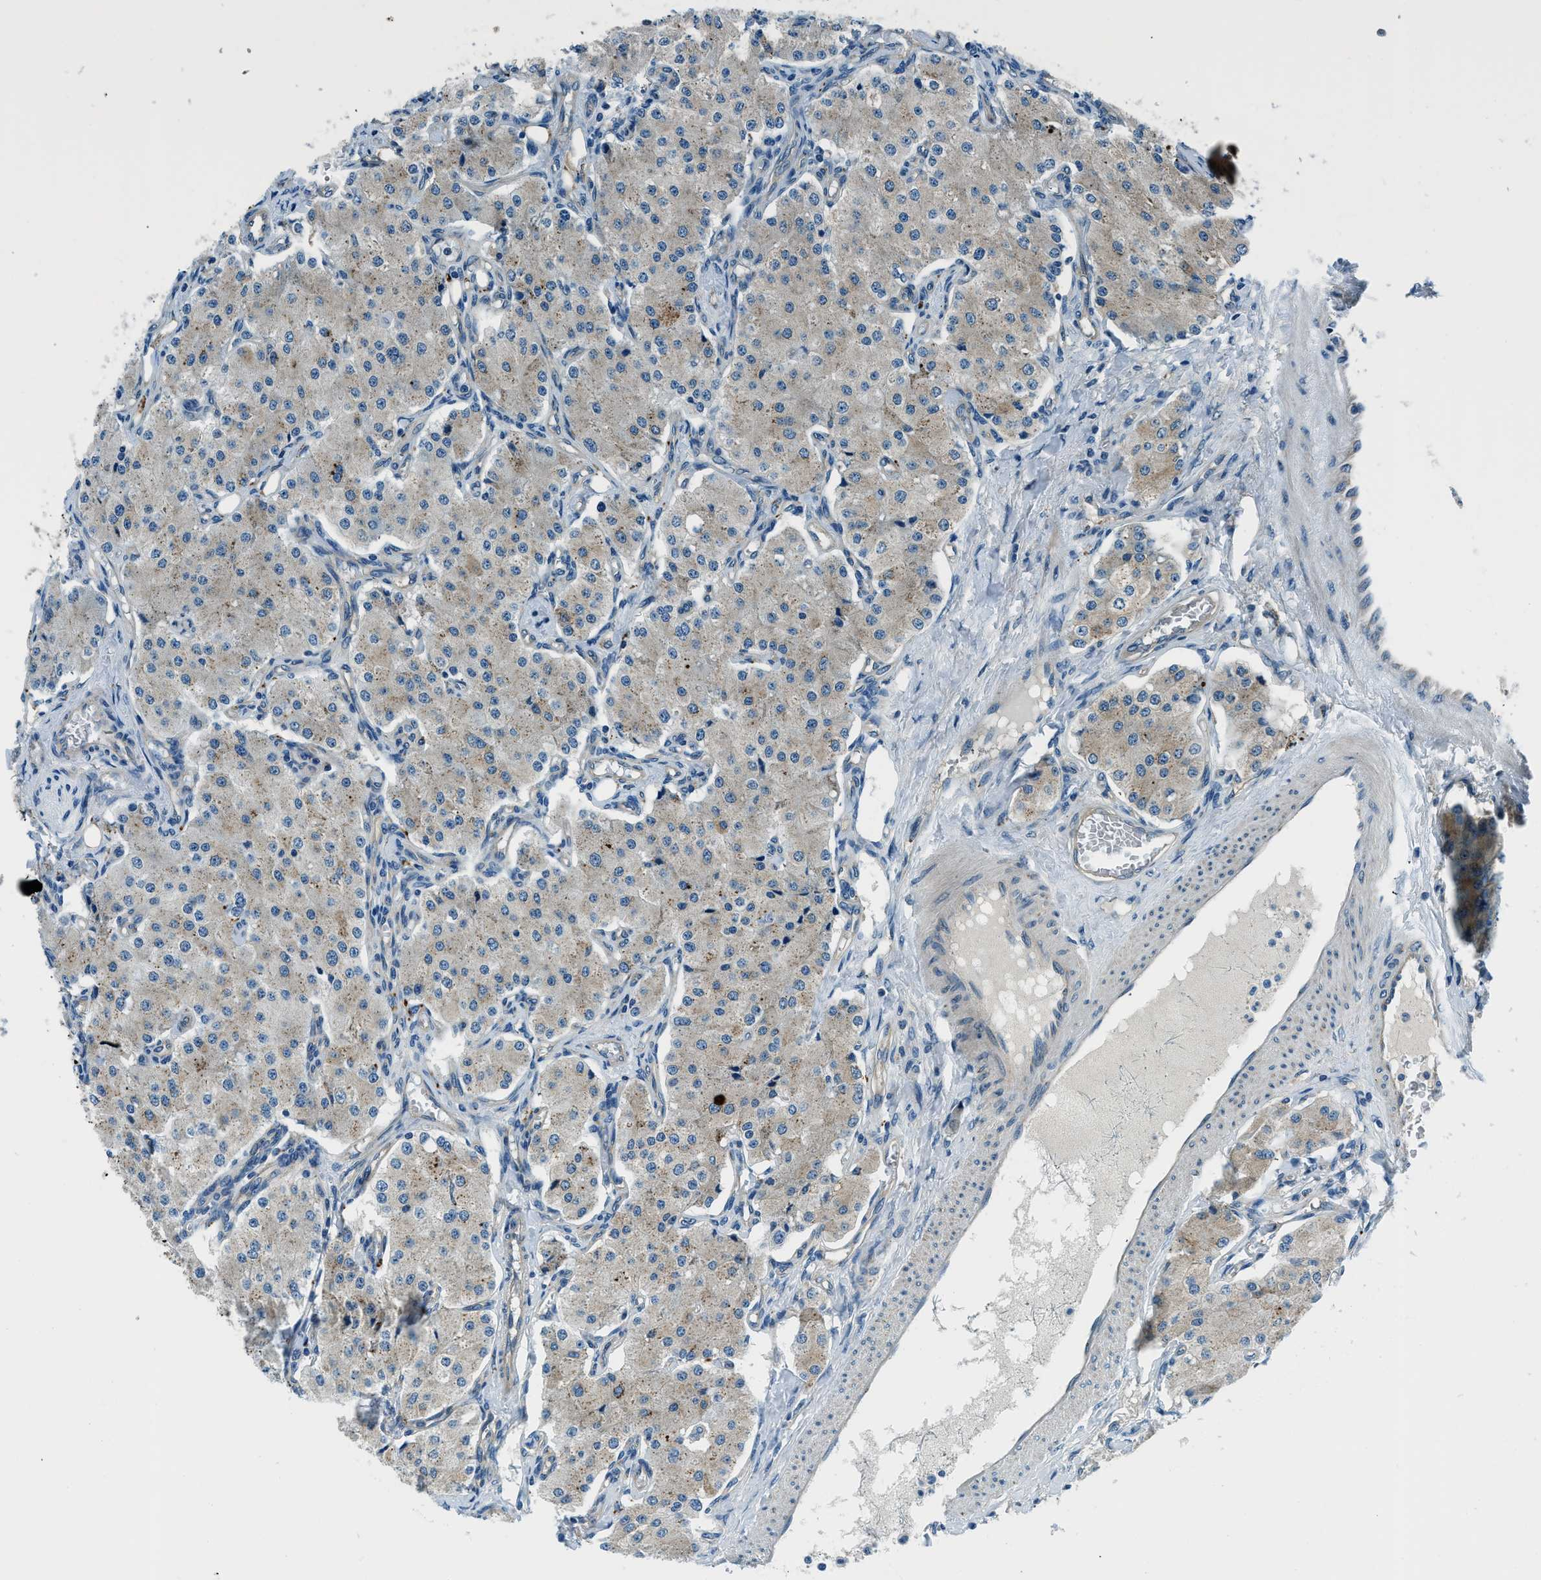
{"staining": {"intensity": "weak", "quantity": "25%-75%", "location": "cytoplasmic/membranous"}, "tissue": "carcinoid", "cell_type": "Tumor cells", "image_type": "cancer", "snomed": [{"axis": "morphology", "description": "Carcinoid, malignant, NOS"}, {"axis": "topography", "description": "Colon"}], "caption": "A high-resolution photomicrograph shows immunohistochemistry (IHC) staining of carcinoid, which shows weak cytoplasmic/membranous positivity in about 25%-75% of tumor cells. The staining was performed using DAB to visualize the protein expression in brown, while the nuclei were stained in blue with hematoxylin (Magnification: 20x).", "gene": "SLC19A2", "patient": {"sex": "female", "age": 52}}